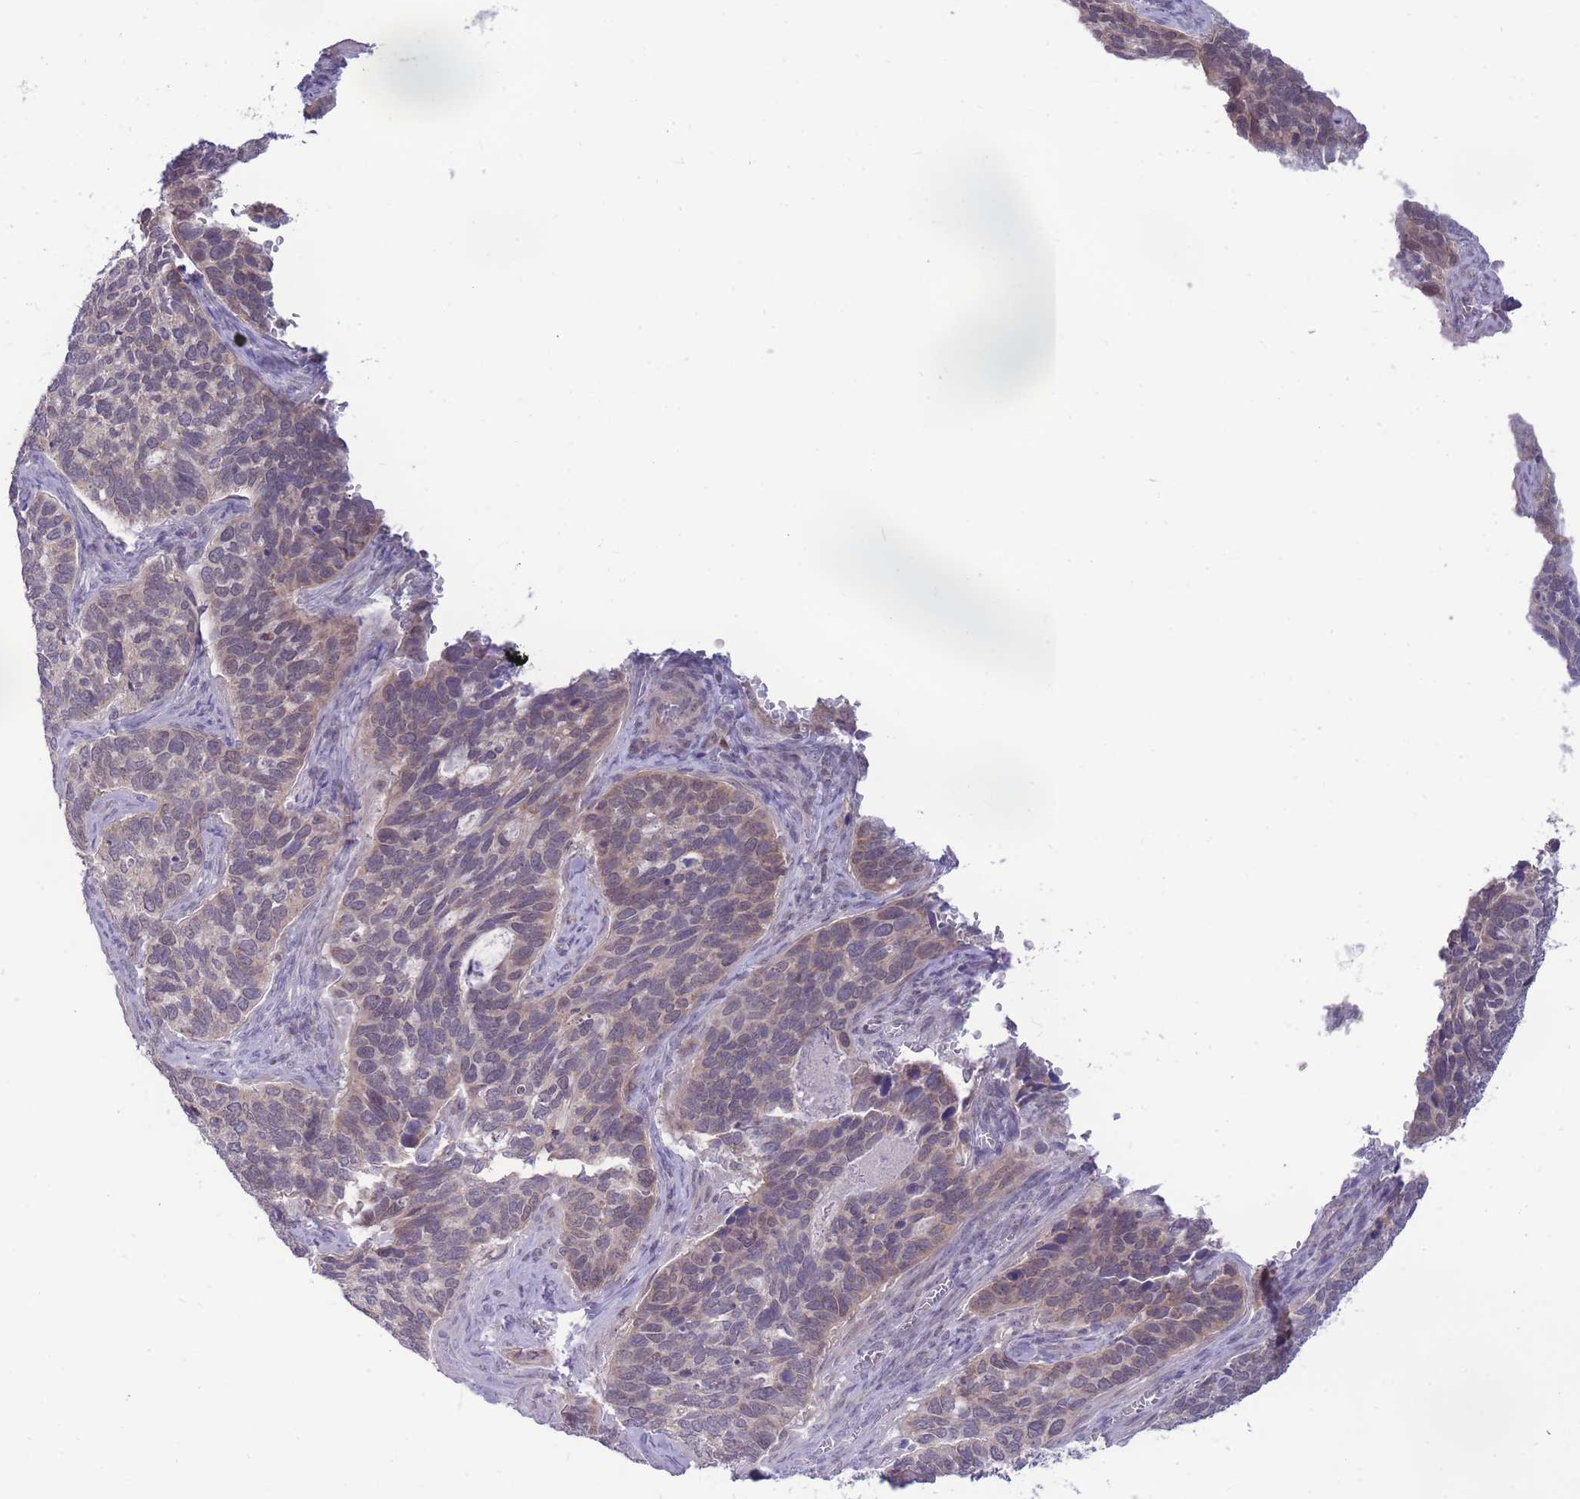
{"staining": {"intensity": "weak", "quantity": "<25%", "location": "cytoplasmic/membranous"}, "tissue": "cervical cancer", "cell_type": "Tumor cells", "image_type": "cancer", "snomed": [{"axis": "morphology", "description": "Squamous cell carcinoma, NOS"}, {"axis": "topography", "description": "Cervix"}], "caption": "High magnification brightfield microscopy of cervical squamous cell carcinoma stained with DAB (3,3'-diaminobenzidine) (brown) and counterstained with hematoxylin (blue): tumor cells show no significant staining. (Stains: DAB (3,3'-diaminobenzidine) immunohistochemistry with hematoxylin counter stain, Microscopy: brightfield microscopy at high magnification).", "gene": "MCIDAS", "patient": {"sex": "female", "age": 38}}